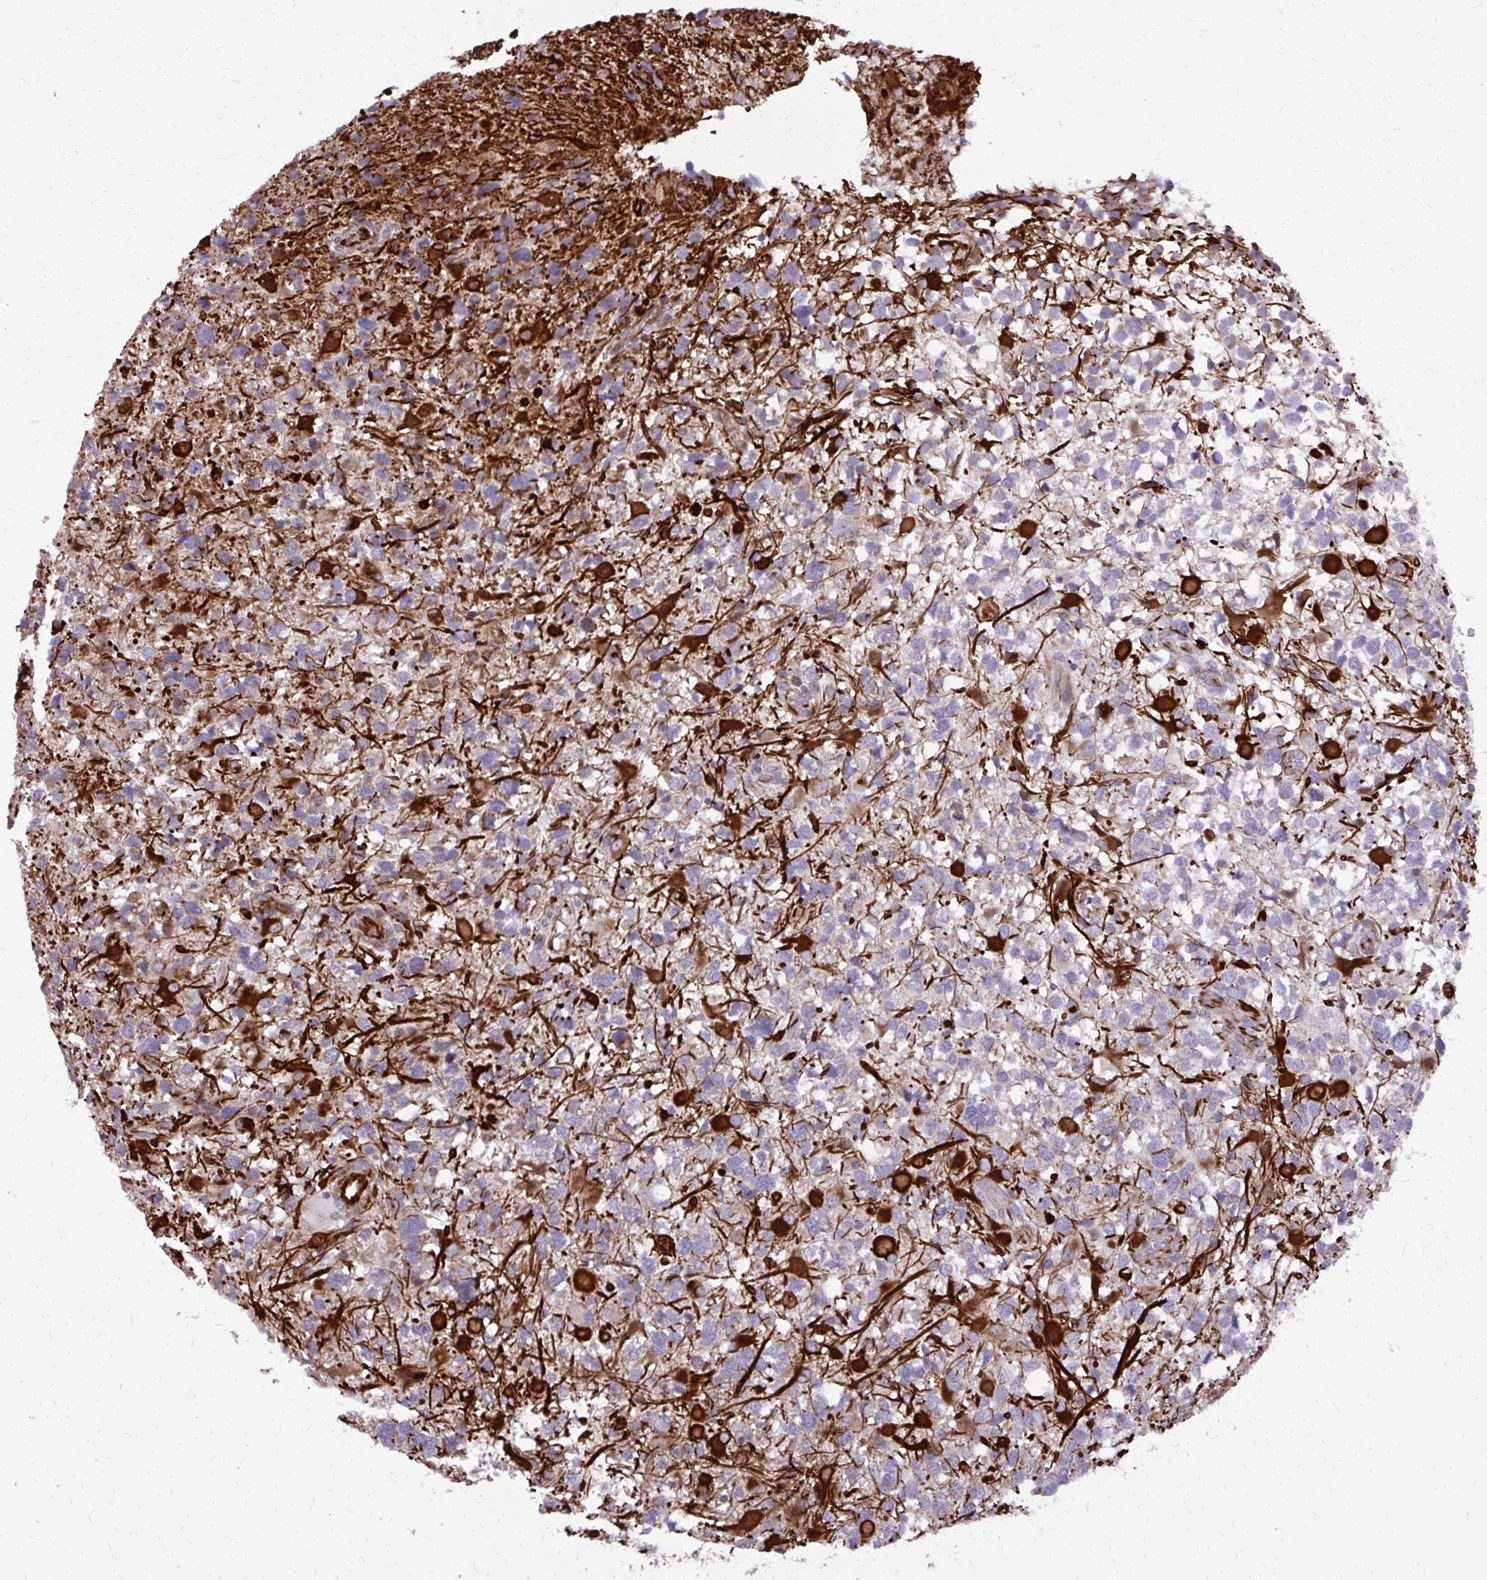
{"staining": {"intensity": "strong", "quantity": "<25%", "location": "cytoplasmic/membranous"}, "tissue": "glioma", "cell_type": "Tumor cells", "image_type": "cancer", "snomed": [{"axis": "morphology", "description": "Glioma, malignant, High grade"}, {"axis": "topography", "description": "Brain"}], "caption": "High-power microscopy captured an immunohistochemistry (IHC) histopathology image of high-grade glioma (malignant), revealing strong cytoplasmic/membranous positivity in about <25% of tumor cells.", "gene": "ABCC3", "patient": {"sex": "male", "age": 54}}